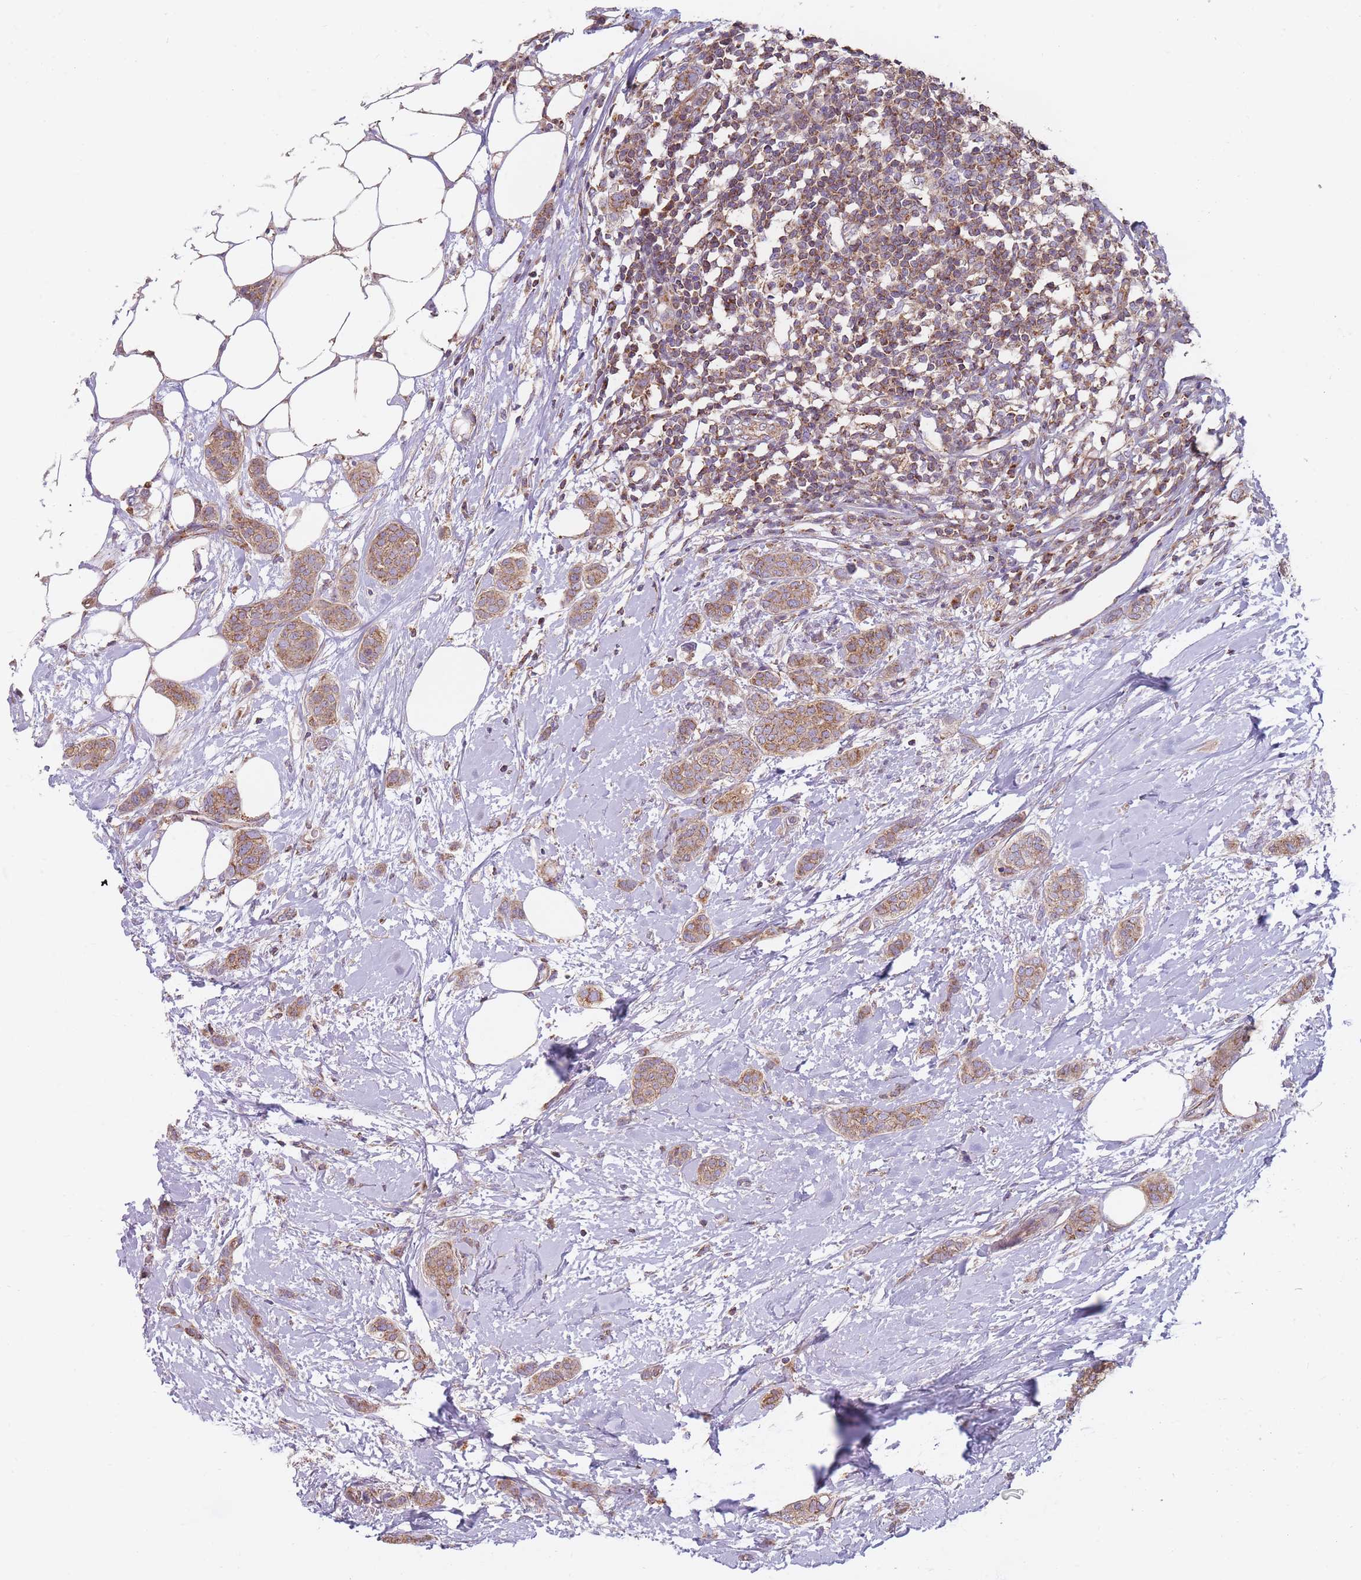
{"staining": {"intensity": "moderate", "quantity": ">75%", "location": "cytoplasmic/membranous"}, "tissue": "breast cancer", "cell_type": "Tumor cells", "image_type": "cancer", "snomed": [{"axis": "morphology", "description": "Duct carcinoma"}, {"axis": "topography", "description": "Breast"}], "caption": "Immunohistochemical staining of human breast infiltrating ductal carcinoma reveals medium levels of moderate cytoplasmic/membranous staining in approximately >75% of tumor cells. (DAB IHC, brown staining for protein, blue staining for nuclei).", "gene": "NDUFA9", "patient": {"sex": "female", "age": 72}}